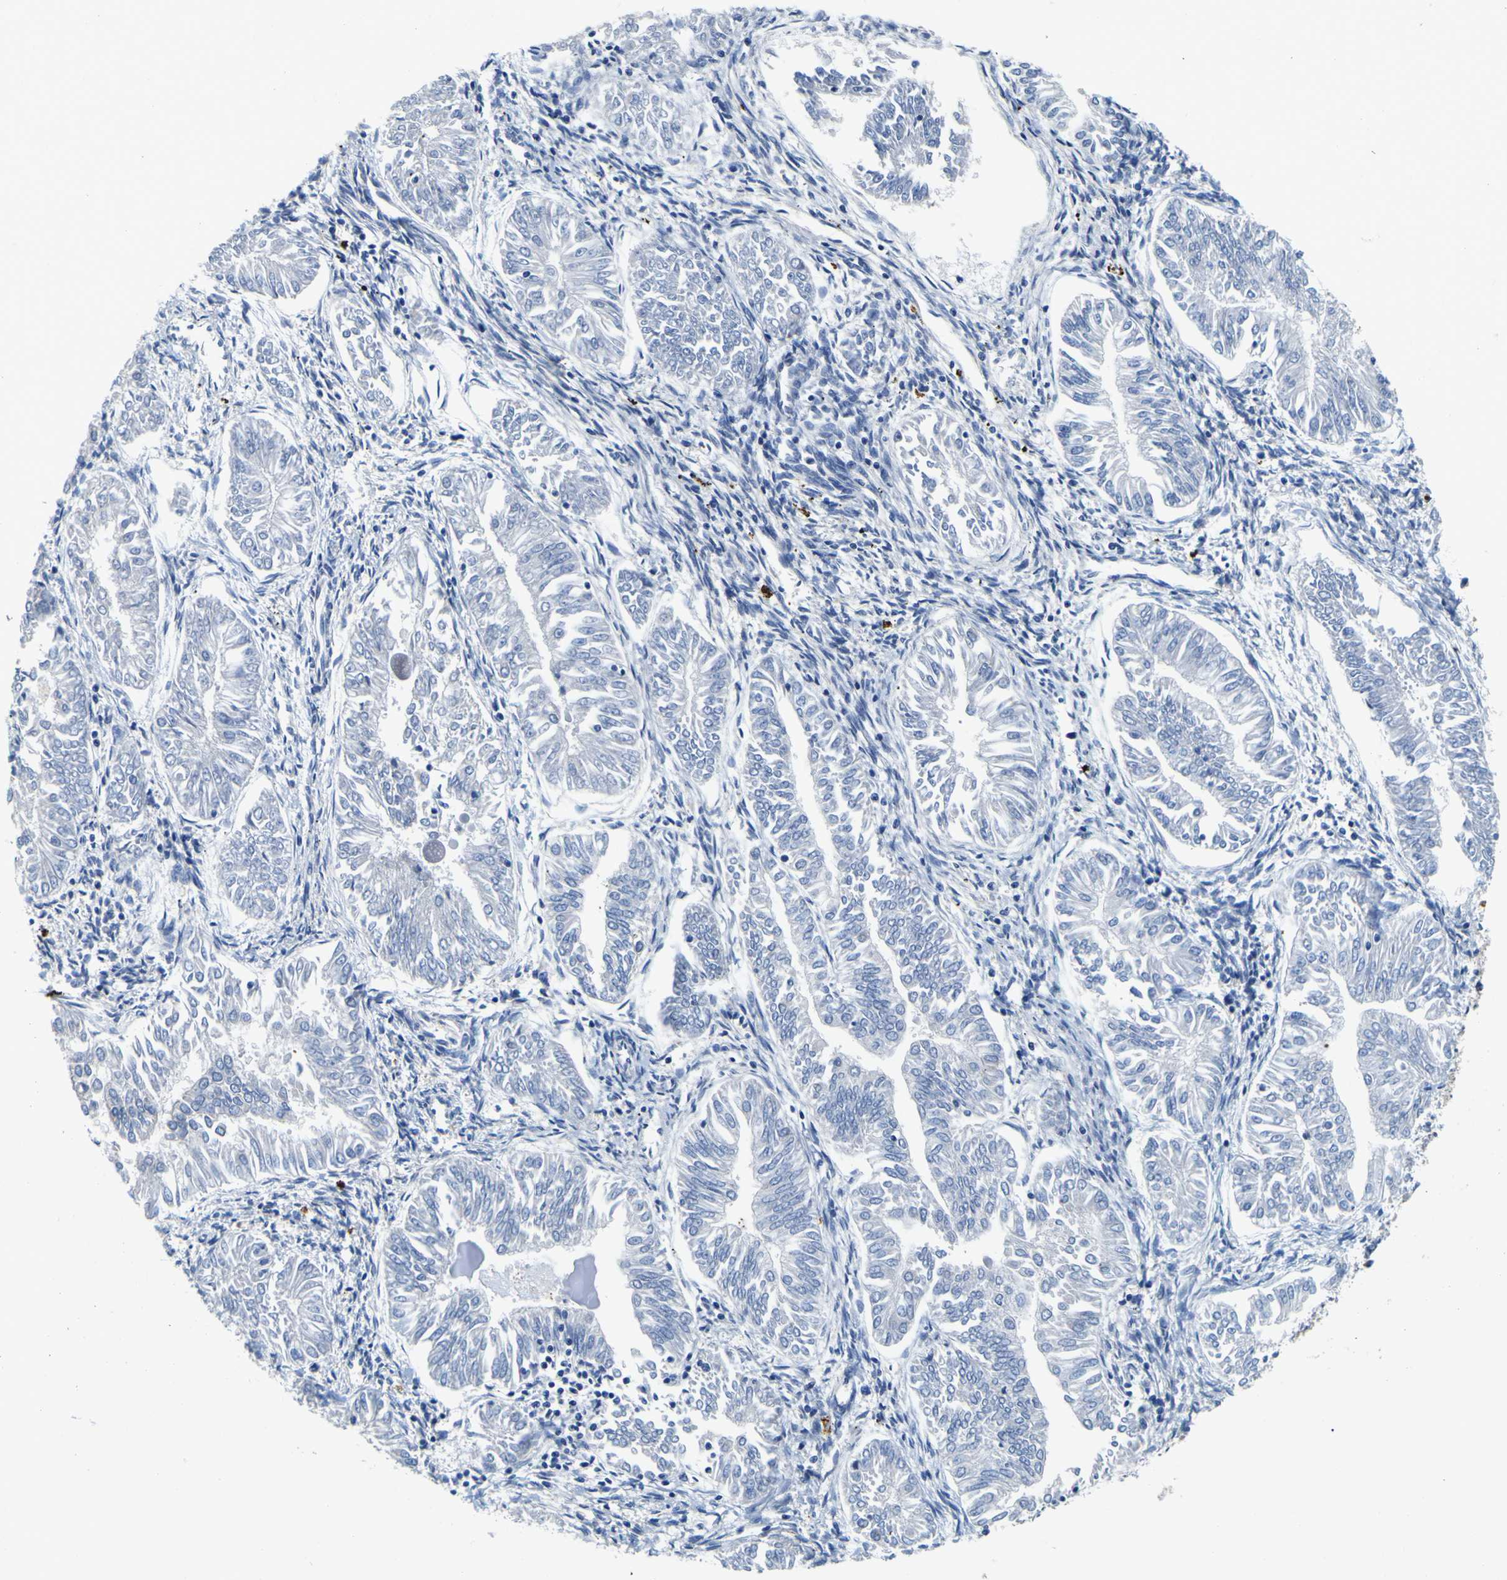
{"staining": {"intensity": "negative", "quantity": "none", "location": "none"}, "tissue": "endometrial cancer", "cell_type": "Tumor cells", "image_type": "cancer", "snomed": [{"axis": "morphology", "description": "Adenocarcinoma, NOS"}, {"axis": "topography", "description": "Endometrium"}], "caption": "Protein analysis of endometrial cancer (adenocarcinoma) shows no significant staining in tumor cells.", "gene": "TNIK", "patient": {"sex": "female", "age": 53}}